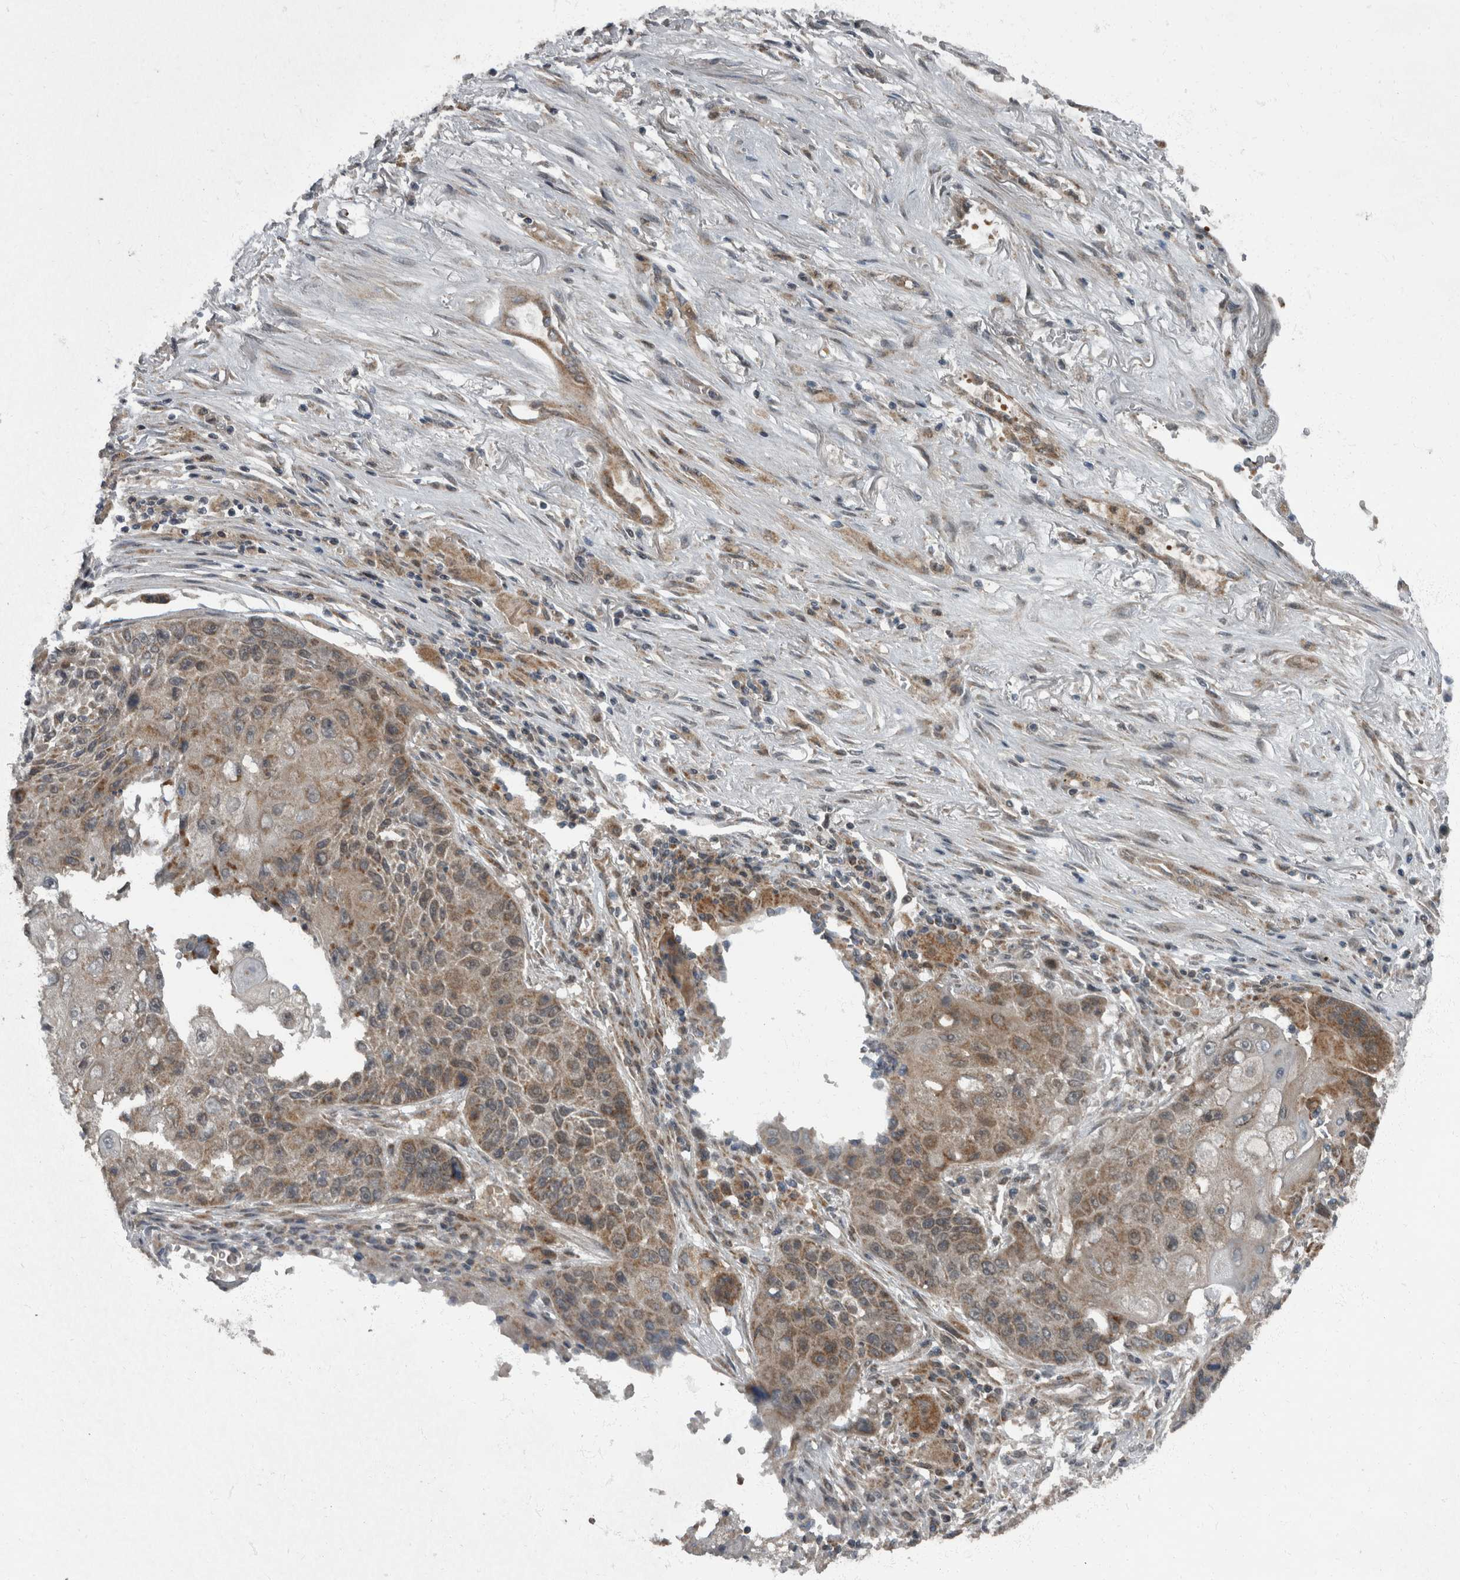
{"staining": {"intensity": "moderate", "quantity": "<25%", "location": "cytoplasmic/membranous"}, "tissue": "lung cancer", "cell_type": "Tumor cells", "image_type": "cancer", "snomed": [{"axis": "morphology", "description": "Squamous cell carcinoma, NOS"}, {"axis": "topography", "description": "Lung"}], "caption": "This photomicrograph shows IHC staining of human squamous cell carcinoma (lung), with low moderate cytoplasmic/membranous positivity in approximately <25% of tumor cells.", "gene": "RABGGTB", "patient": {"sex": "male", "age": 61}}